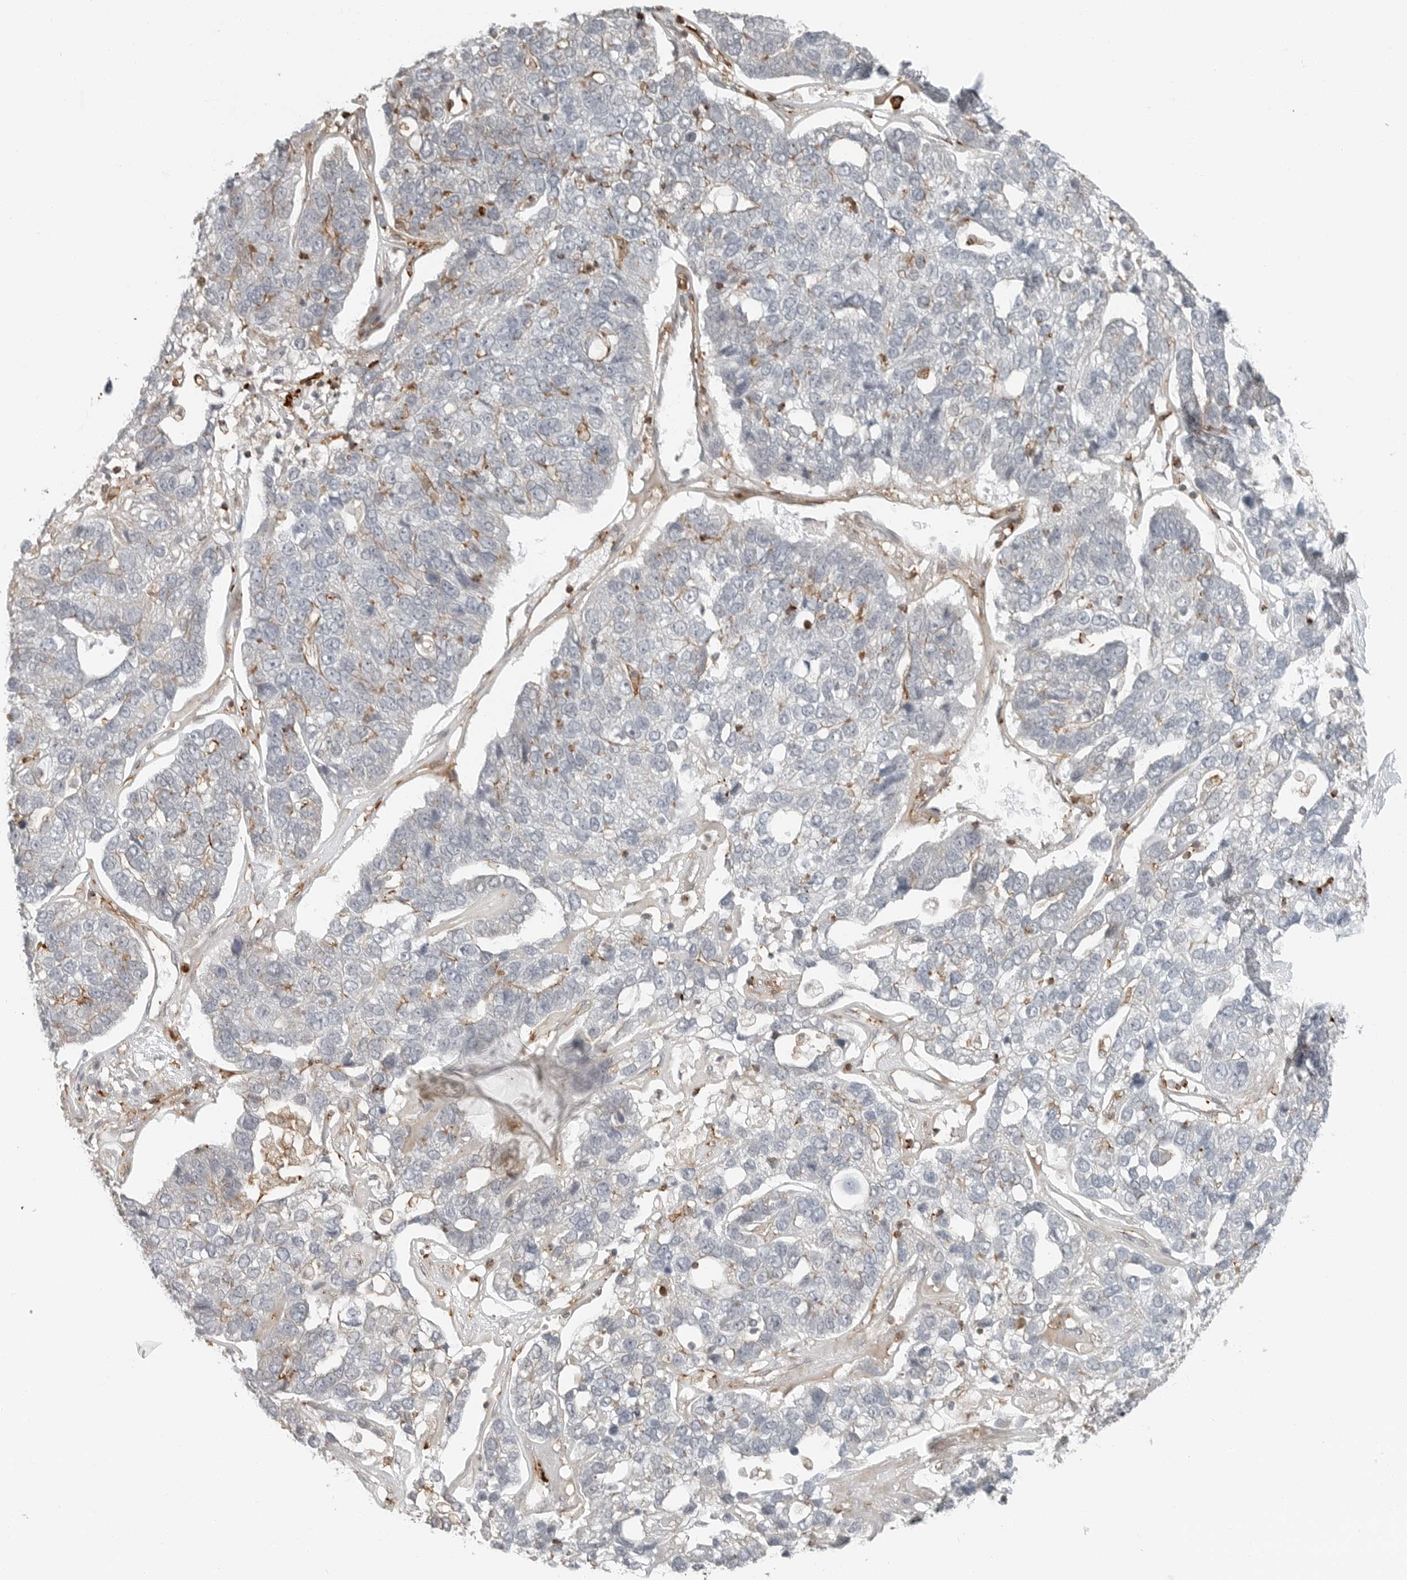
{"staining": {"intensity": "moderate", "quantity": "<25%", "location": "cytoplasmic/membranous"}, "tissue": "pancreatic cancer", "cell_type": "Tumor cells", "image_type": "cancer", "snomed": [{"axis": "morphology", "description": "Adenocarcinoma, NOS"}, {"axis": "topography", "description": "Pancreas"}], "caption": "A brown stain highlights moderate cytoplasmic/membranous expression of a protein in human pancreatic cancer tumor cells.", "gene": "LEFTY2", "patient": {"sex": "female", "age": 61}}